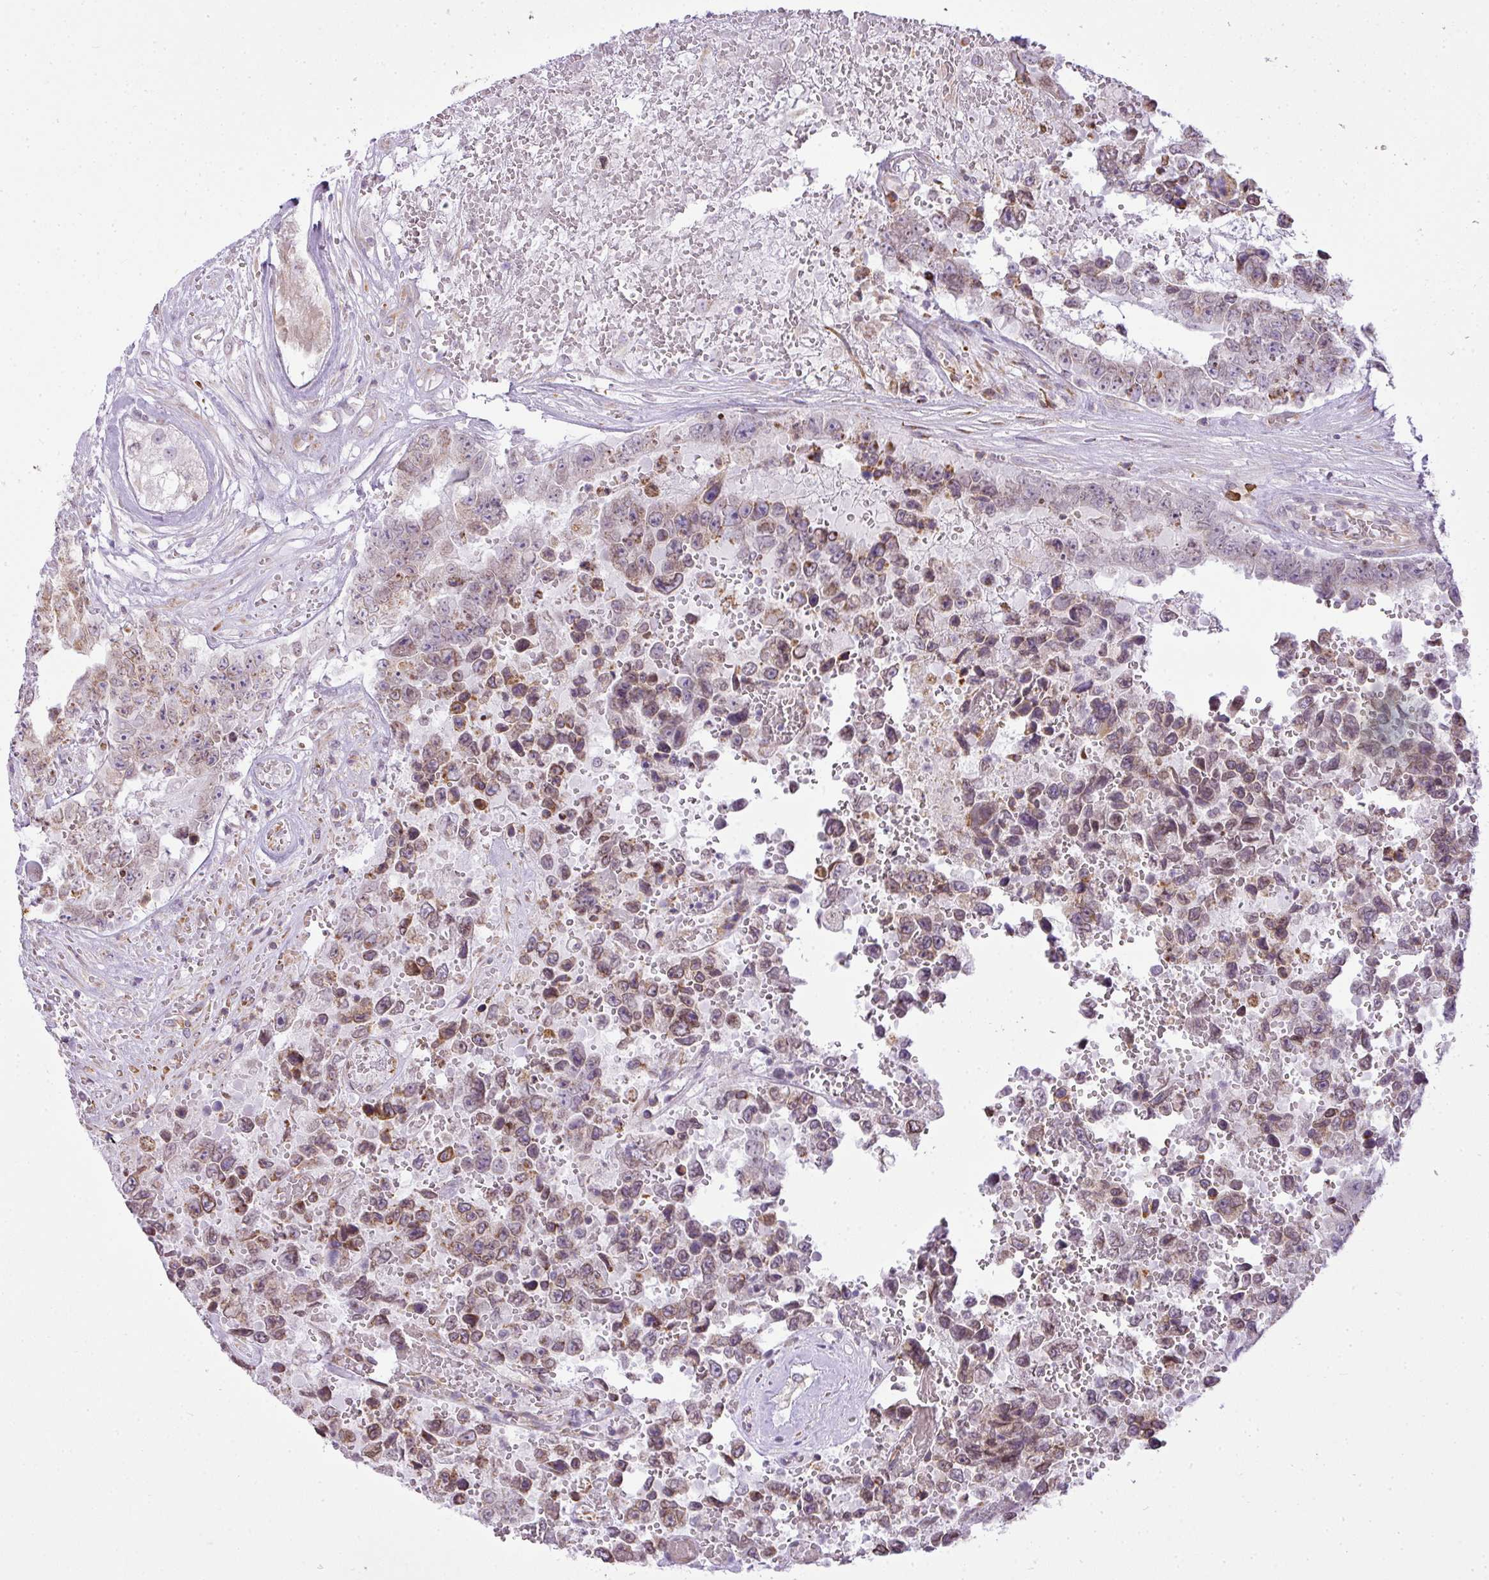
{"staining": {"intensity": "weak", "quantity": "25%-75%", "location": "nuclear"}, "tissue": "testis cancer", "cell_type": "Tumor cells", "image_type": "cancer", "snomed": [{"axis": "morphology", "description": "Normal tissue, NOS"}, {"axis": "morphology", "description": "Carcinoma, Embryonal, NOS"}, {"axis": "topography", "description": "Testis"}, {"axis": "topography", "description": "Epididymis"}], "caption": "DAB immunohistochemical staining of human testis cancer reveals weak nuclear protein positivity in about 25%-75% of tumor cells.", "gene": "COX18", "patient": {"sex": "male", "age": 25}}